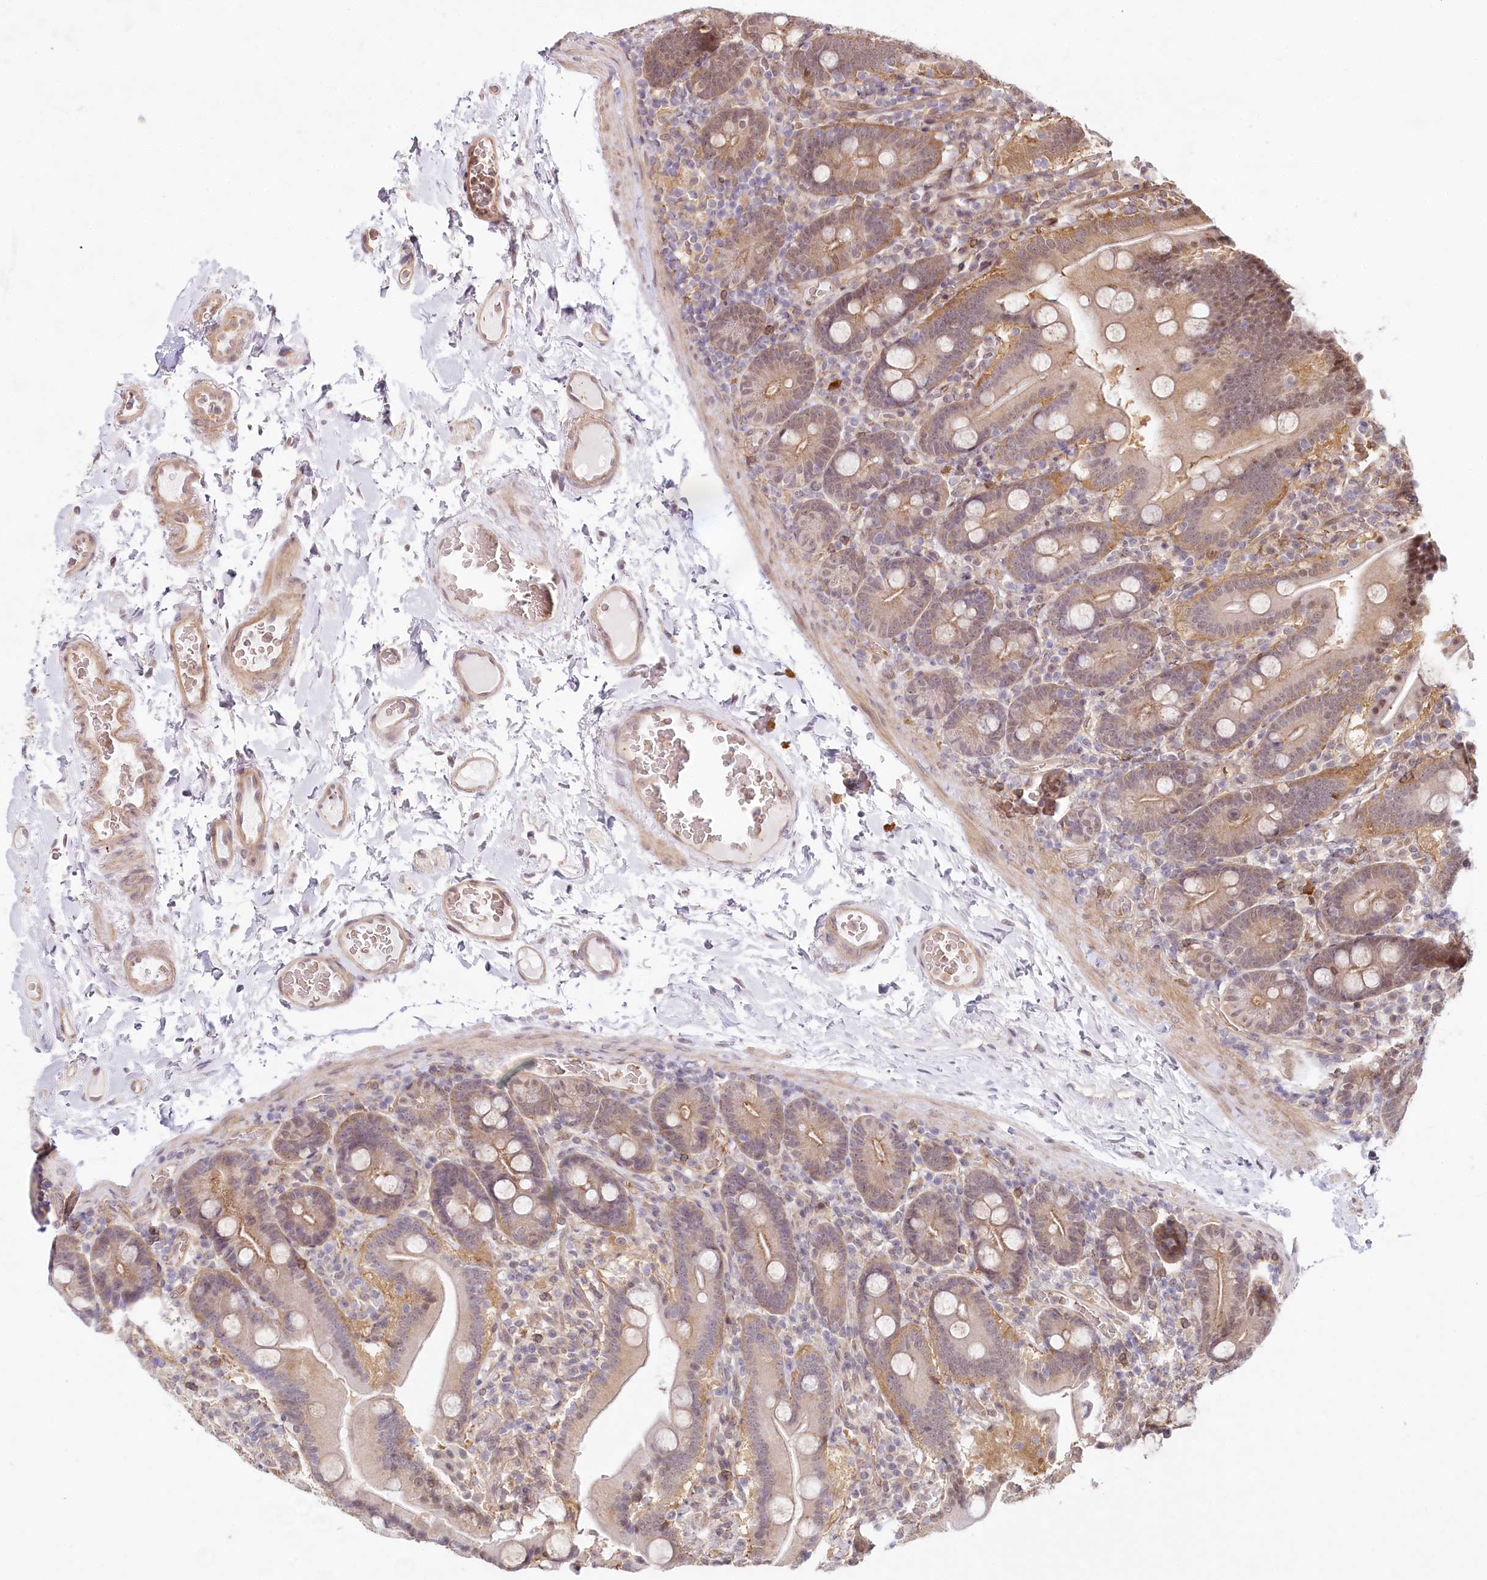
{"staining": {"intensity": "moderate", "quantity": "25%-75%", "location": "cytoplasmic/membranous,nuclear"}, "tissue": "duodenum", "cell_type": "Glandular cells", "image_type": "normal", "snomed": [{"axis": "morphology", "description": "Normal tissue, NOS"}, {"axis": "topography", "description": "Duodenum"}], "caption": "High-power microscopy captured an immunohistochemistry micrograph of normal duodenum, revealing moderate cytoplasmic/membranous,nuclear positivity in about 25%-75% of glandular cells.", "gene": "TUBGCP2", "patient": {"sex": "male", "age": 55}}